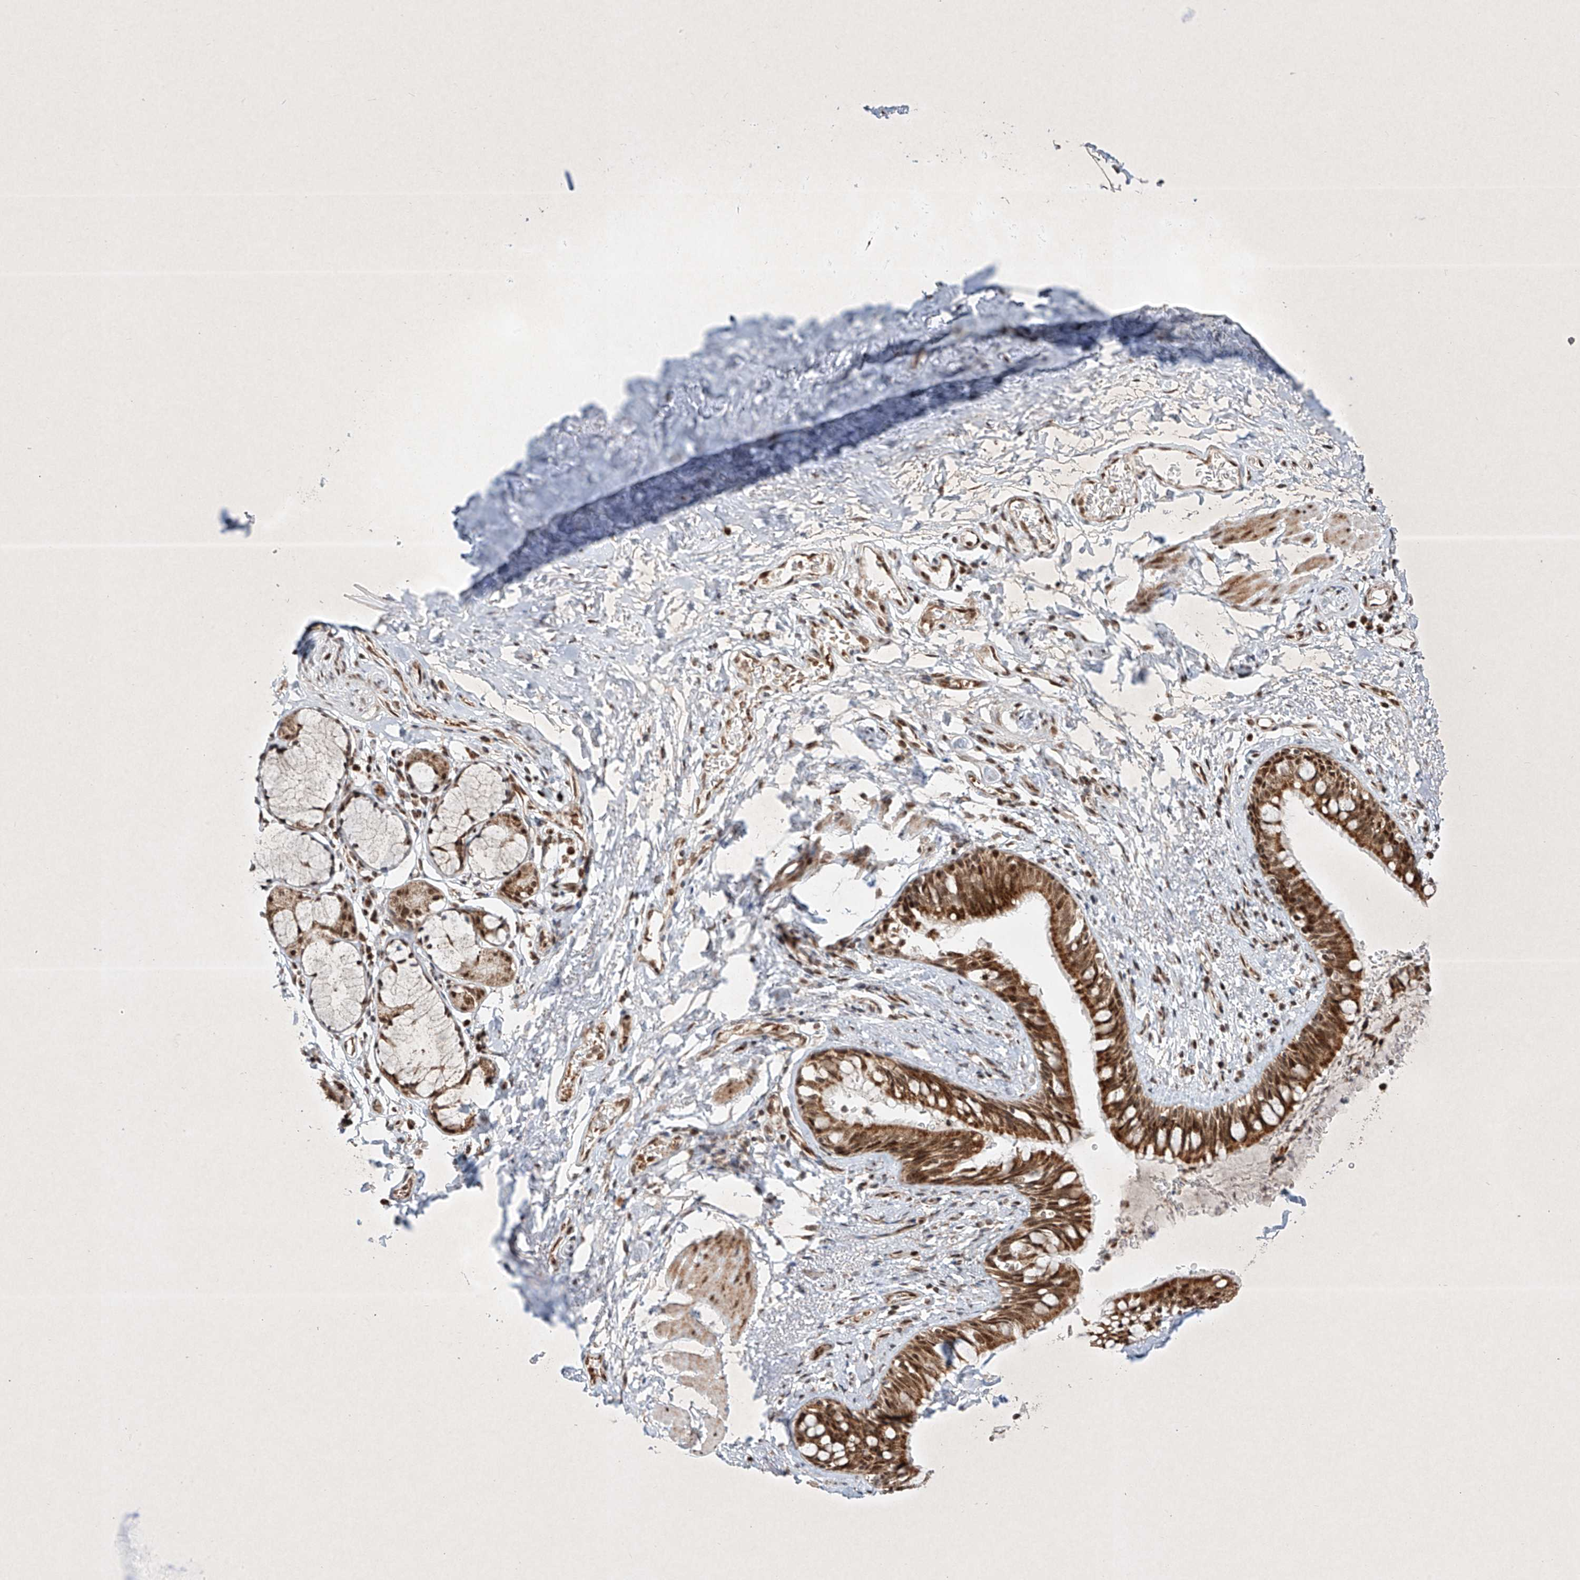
{"staining": {"intensity": "strong", "quantity": ">75%", "location": "cytoplasmic/membranous,nuclear"}, "tissue": "bronchus", "cell_type": "Respiratory epithelial cells", "image_type": "normal", "snomed": [{"axis": "morphology", "description": "Normal tissue, NOS"}, {"axis": "topography", "description": "Cartilage tissue"}, {"axis": "topography", "description": "Bronchus"}], "caption": "Immunohistochemical staining of normal bronchus exhibits >75% levels of strong cytoplasmic/membranous,nuclear protein positivity in approximately >75% of respiratory epithelial cells.", "gene": "EPG5", "patient": {"sex": "female", "age": 36}}